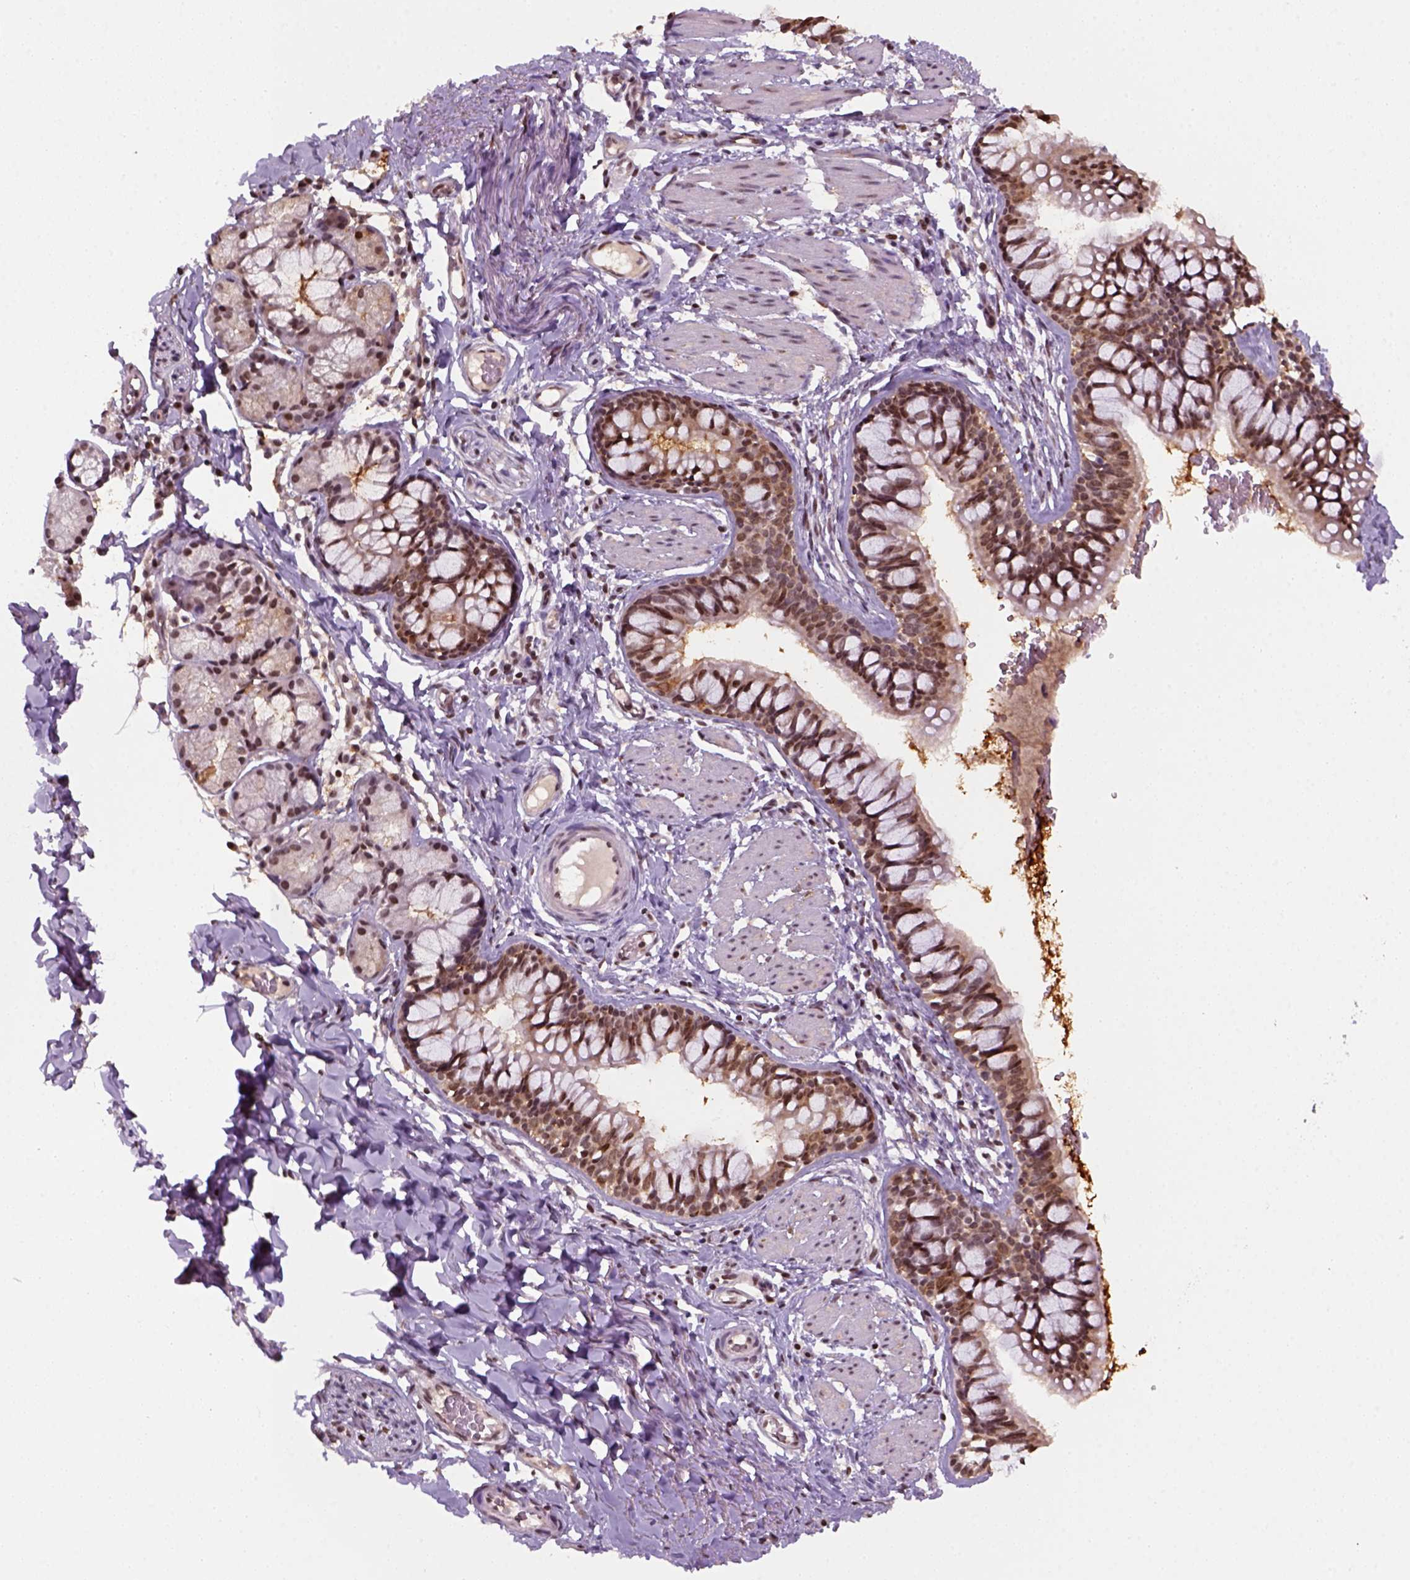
{"staining": {"intensity": "moderate", "quantity": ">75%", "location": "nuclear"}, "tissue": "bronchus", "cell_type": "Respiratory epithelial cells", "image_type": "normal", "snomed": [{"axis": "morphology", "description": "Normal tissue, NOS"}, {"axis": "topography", "description": "Bronchus"}], "caption": "Bronchus stained with immunohistochemistry (IHC) exhibits moderate nuclear staining in approximately >75% of respiratory epithelial cells. (Brightfield microscopy of DAB IHC at high magnification).", "gene": "GOT1", "patient": {"sex": "male", "age": 1}}